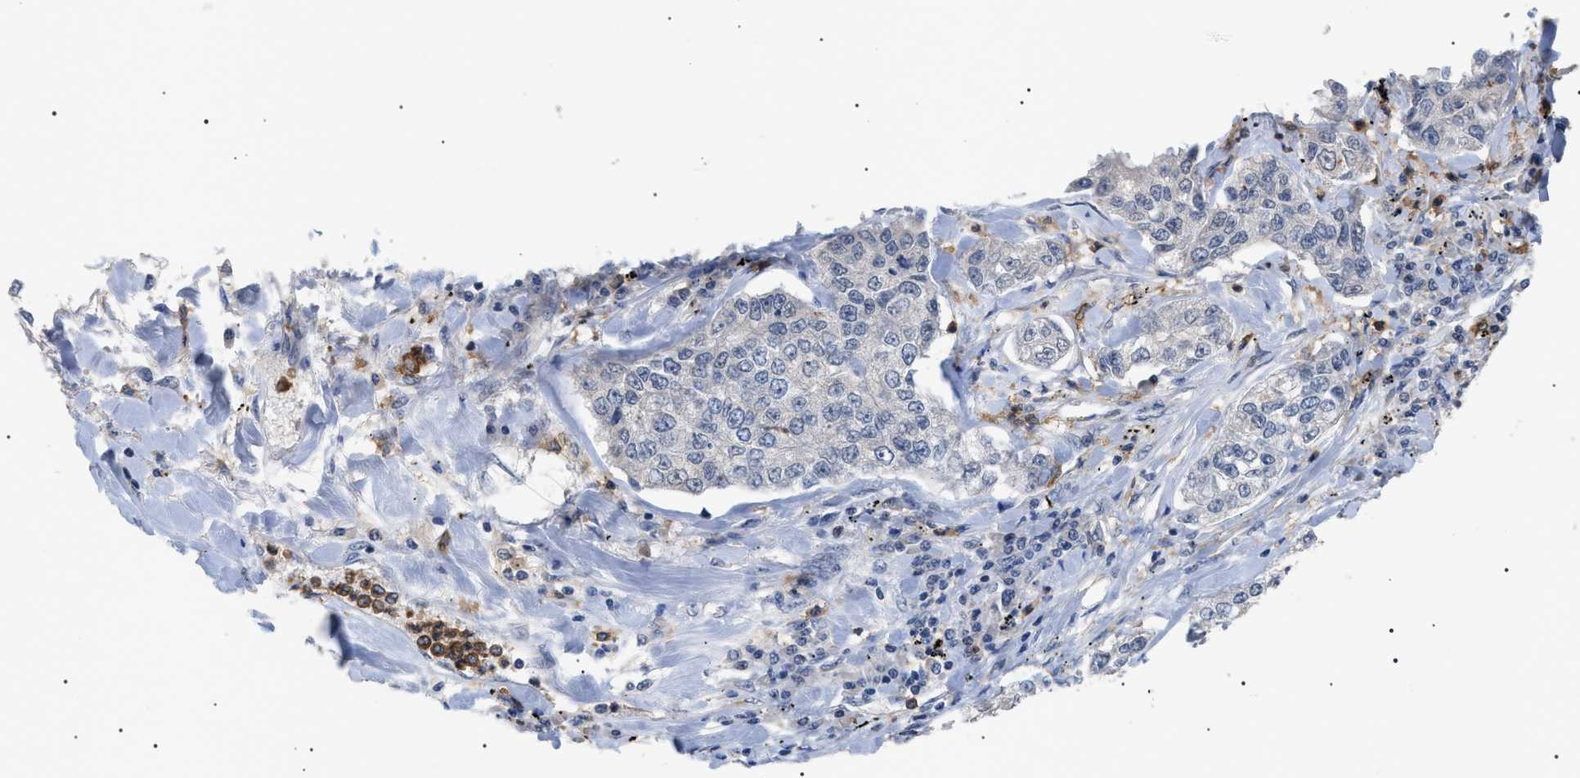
{"staining": {"intensity": "negative", "quantity": "none", "location": "none"}, "tissue": "lung cancer", "cell_type": "Tumor cells", "image_type": "cancer", "snomed": [{"axis": "morphology", "description": "Adenocarcinoma, NOS"}, {"axis": "topography", "description": "Lung"}], "caption": "Adenocarcinoma (lung) was stained to show a protein in brown. There is no significant staining in tumor cells.", "gene": "CD300A", "patient": {"sex": "male", "age": 49}}